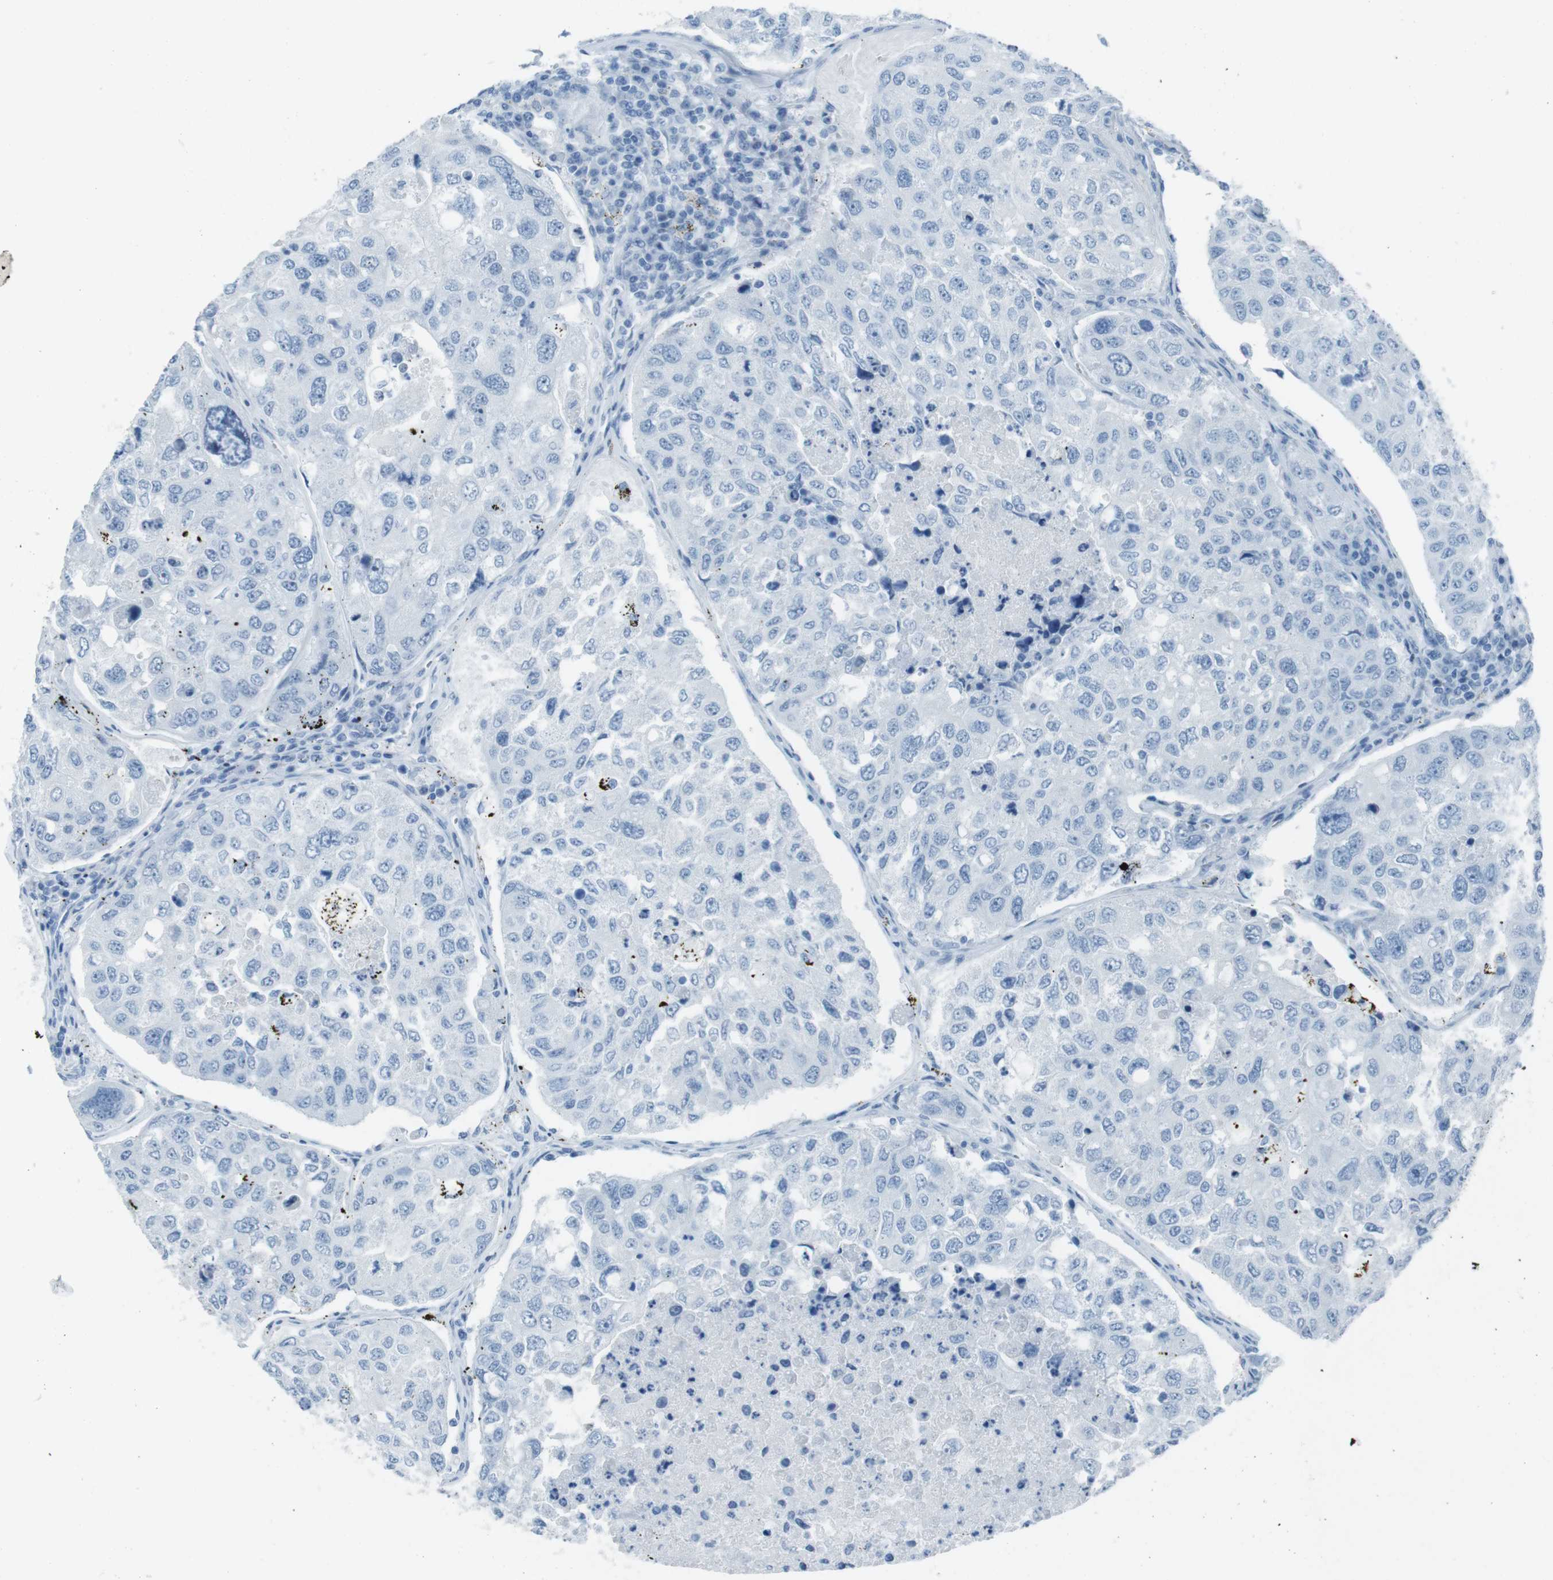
{"staining": {"intensity": "negative", "quantity": "none", "location": "none"}, "tissue": "urothelial cancer", "cell_type": "Tumor cells", "image_type": "cancer", "snomed": [{"axis": "morphology", "description": "Urothelial carcinoma, High grade"}, {"axis": "topography", "description": "Lymph node"}, {"axis": "topography", "description": "Urinary bladder"}], "caption": "There is no significant expression in tumor cells of urothelial cancer. (DAB (3,3'-diaminobenzidine) immunohistochemistry, high magnification).", "gene": "TMEM207", "patient": {"sex": "male", "age": 51}}